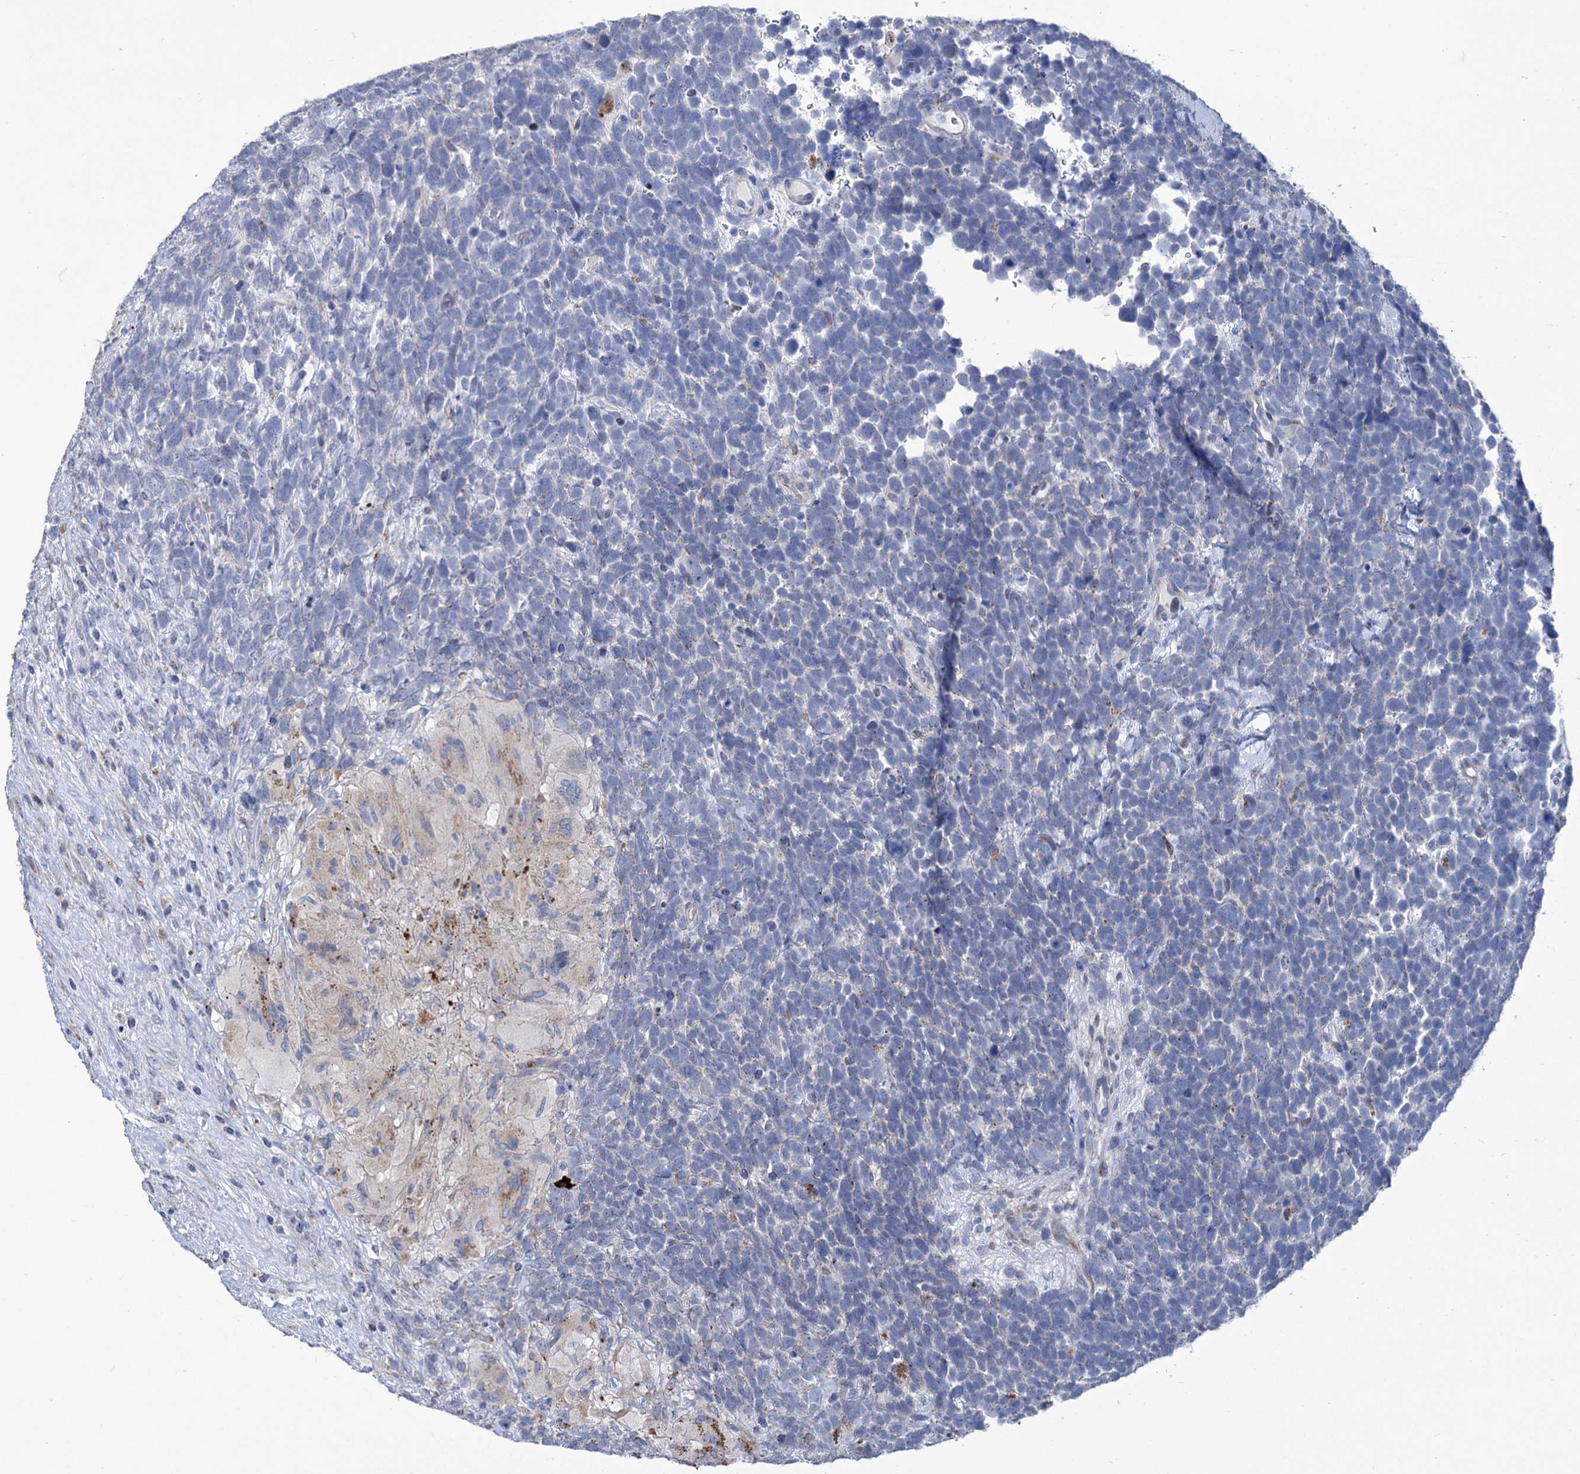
{"staining": {"intensity": "negative", "quantity": "none", "location": "none"}, "tissue": "urothelial cancer", "cell_type": "Tumor cells", "image_type": "cancer", "snomed": [{"axis": "morphology", "description": "Urothelial carcinoma, High grade"}, {"axis": "topography", "description": "Urinary bladder"}], "caption": "A high-resolution histopathology image shows IHC staining of high-grade urothelial carcinoma, which exhibits no significant positivity in tumor cells.", "gene": "TUBGCP5", "patient": {"sex": "female", "age": 82}}